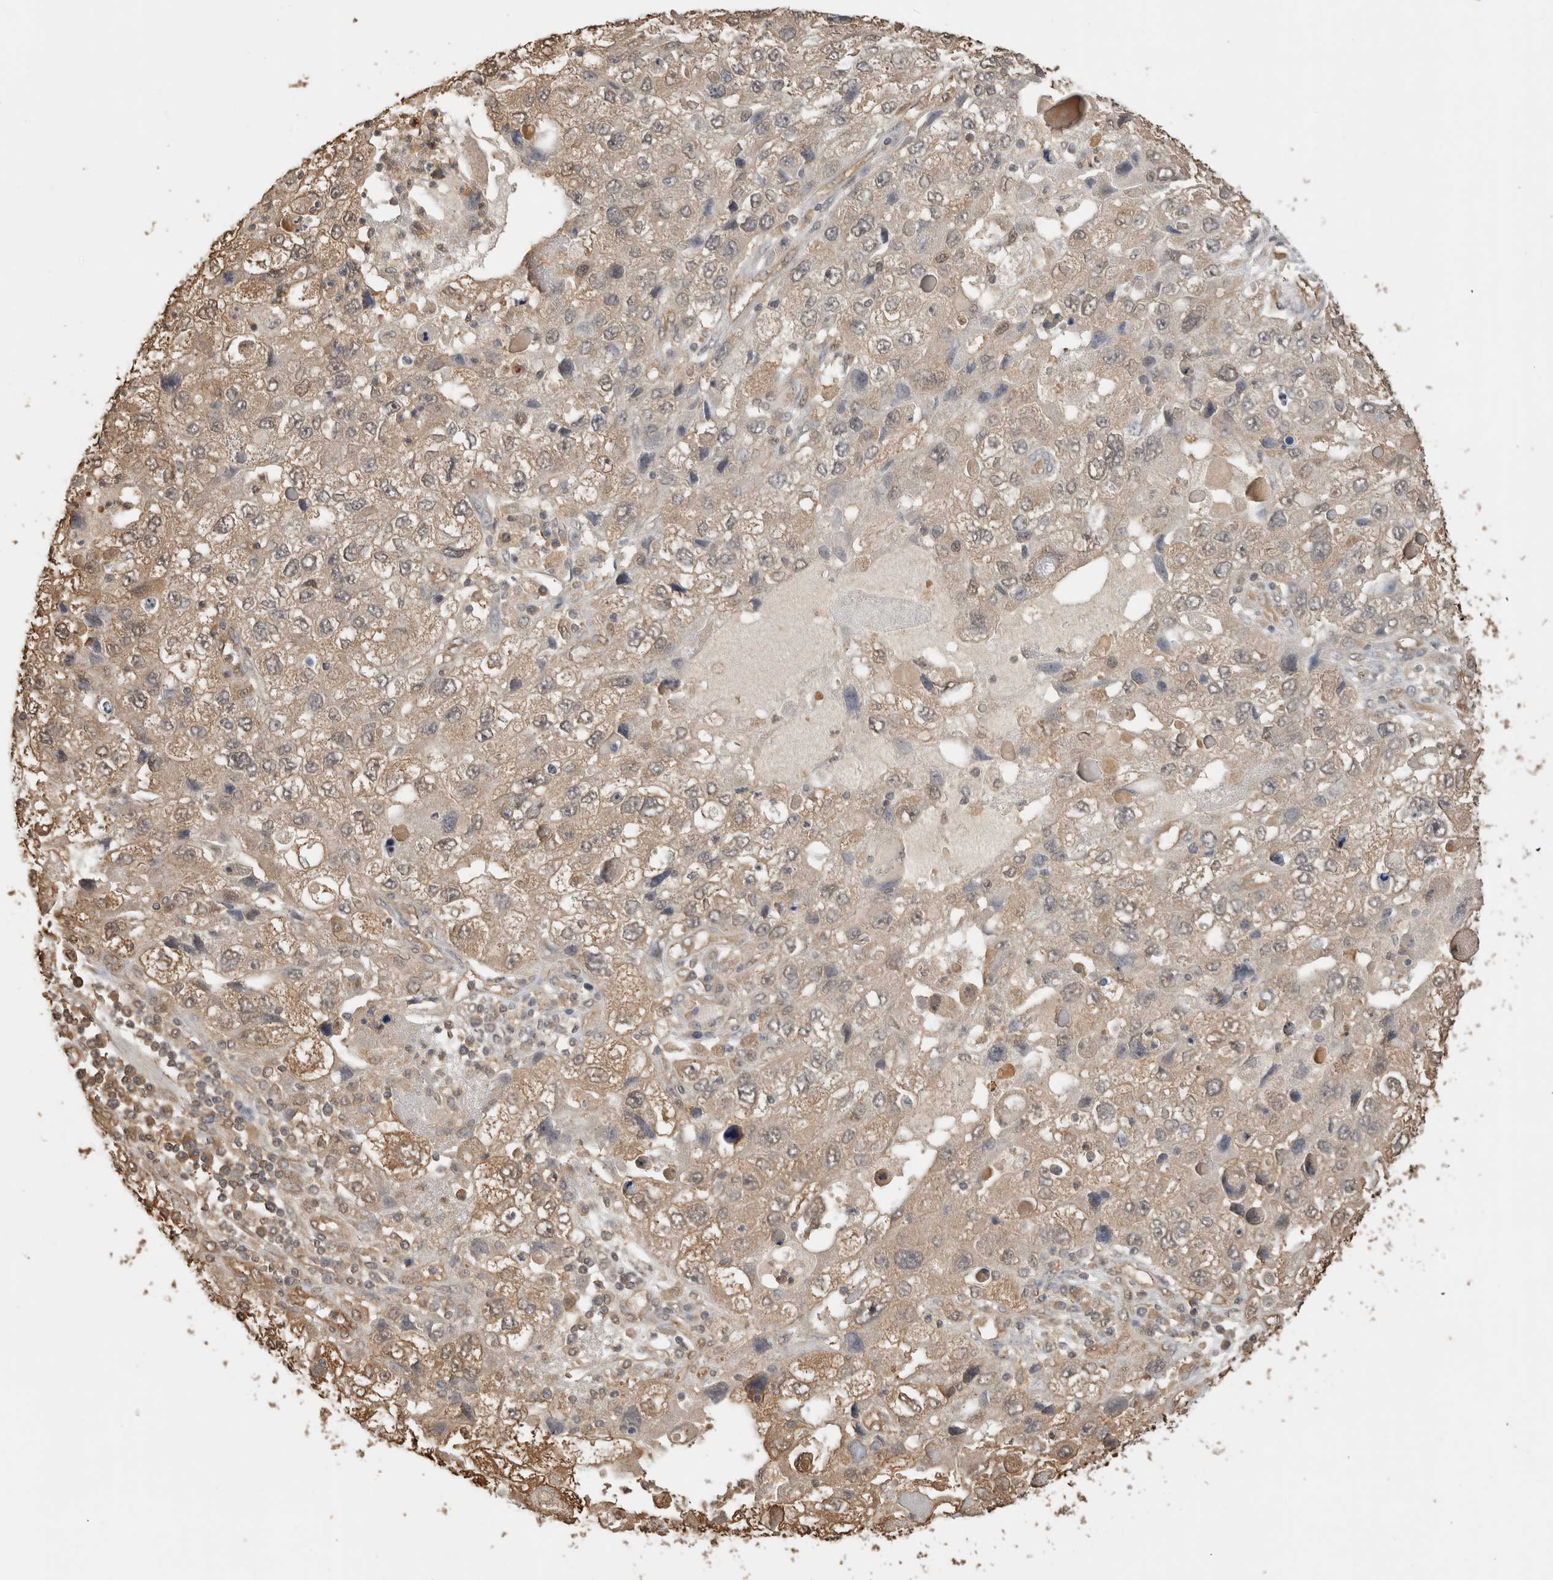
{"staining": {"intensity": "weak", "quantity": "25%-75%", "location": "cytoplasmic/membranous,nuclear"}, "tissue": "endometrial cancer", "cell_type": "Tumor cells", "image_type": "cancer", "snomed": [{"axis": "morphology", "description": "Adenocarcinoma, NOS"}, {"axis": "topography", "description": "Endometrium"}], "caption": "A histopathology image of human endometrial cancer (adenocarcinoma) stained for a protein displays weak cytoplasmic/membranous and nuclear brown staining in tumor cells. The protein is shown in brown color, while the nuclei are stained blue.", "gene": "YWHAH", "patient": {"sex": "female", "age": 49}}